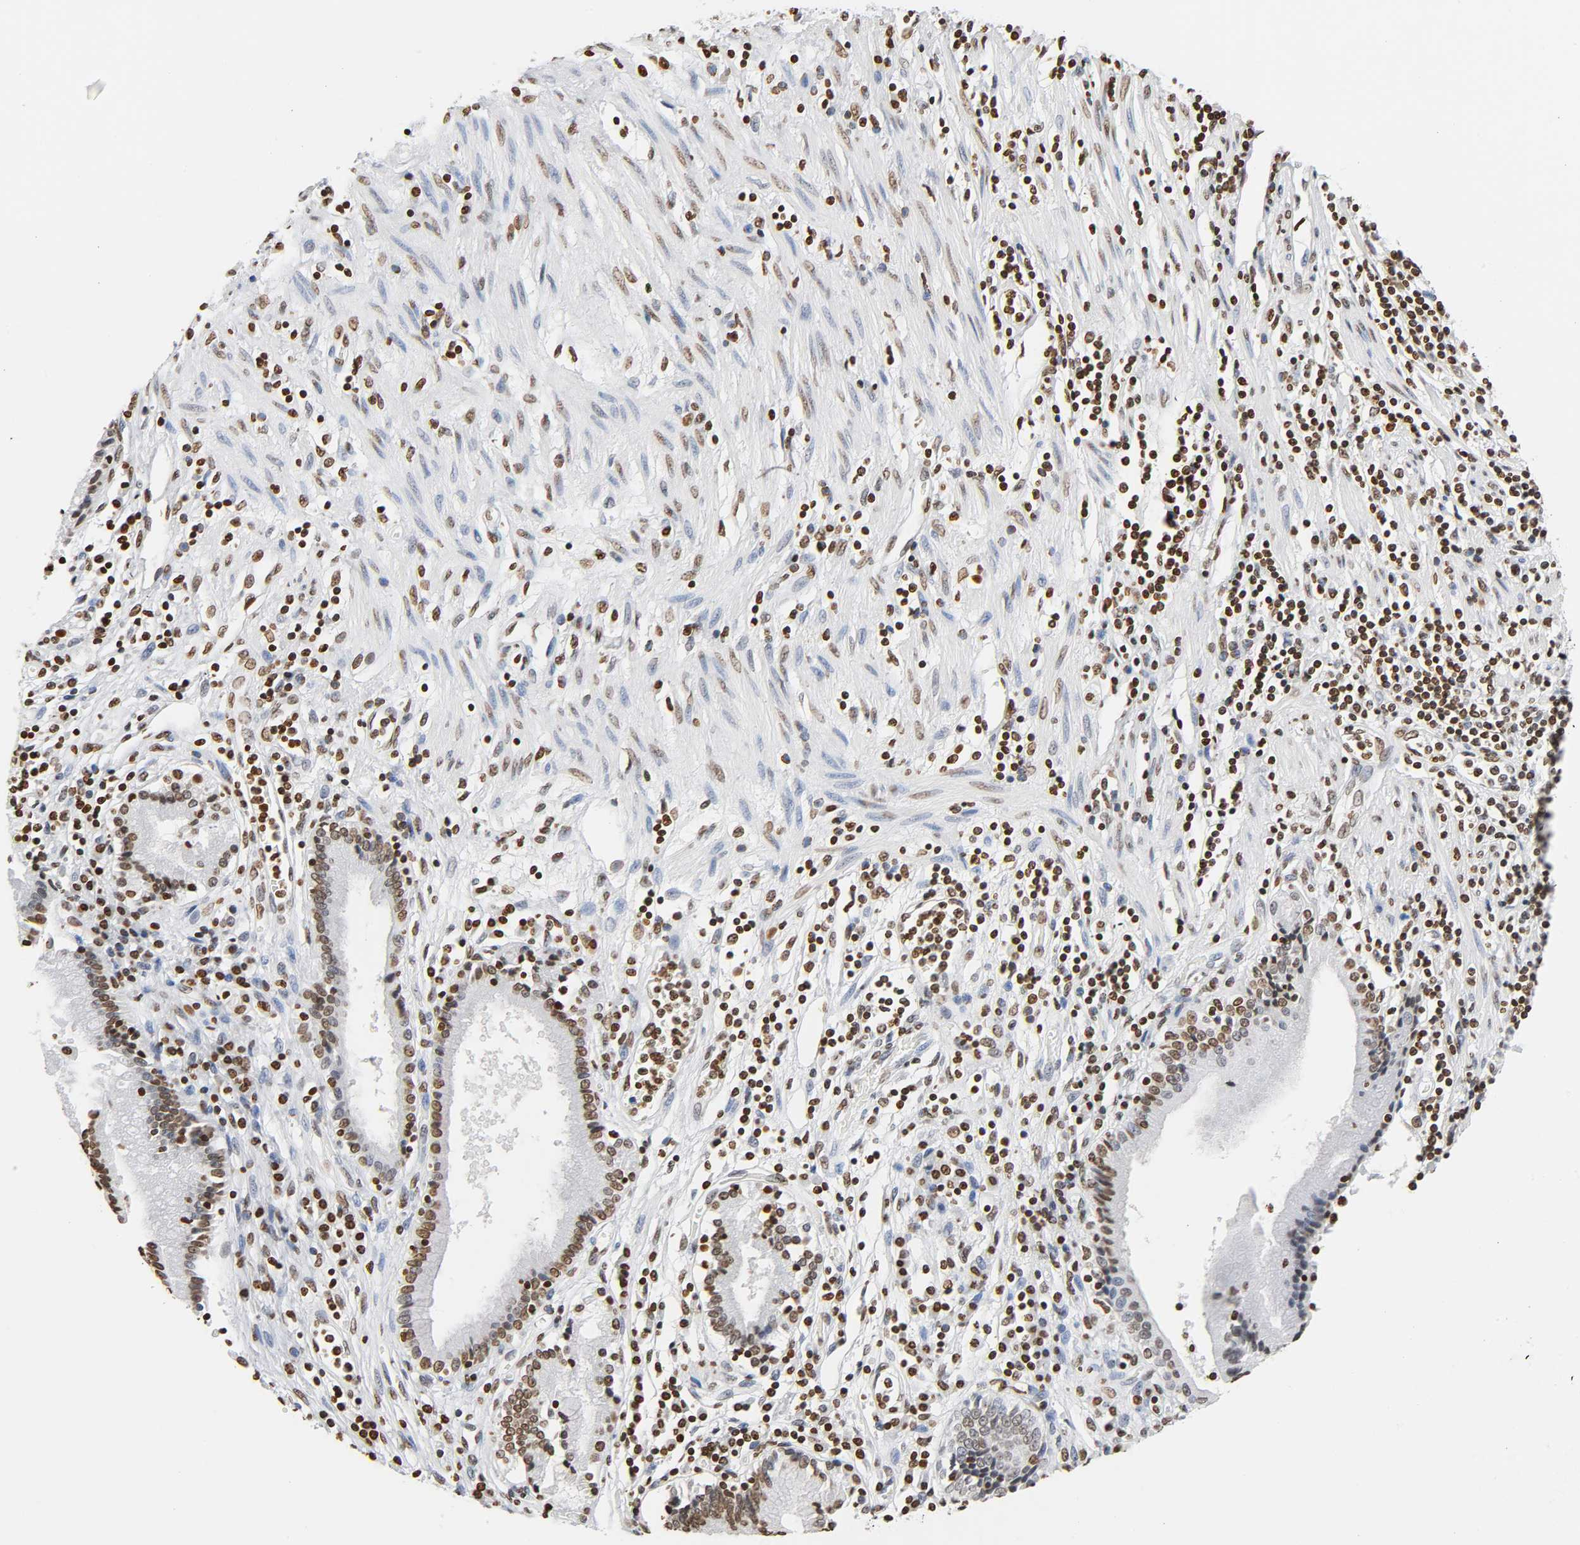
{"staining": {"intensity": "moderate", "quantity": ">75%", "location": "nuclear"}, "tissue": "pancreatic cancer", "cell_type": "Tumor cells", "image_type": "cancer", "snomed": [{"axis": "morphology", "description": "Adenocarcinoma, NOS"}, {"axis": "topography", "description": "Pancreas"}], "caption": "The micrograph displays immunohistochemical staining of pancreatic cancer (adenocarcinoma). There is moderate nuclear staining is present in approximately >75% of tumor cells.", "gene": "HOXA6", "patient": {"sex": "female", "age": 48}}